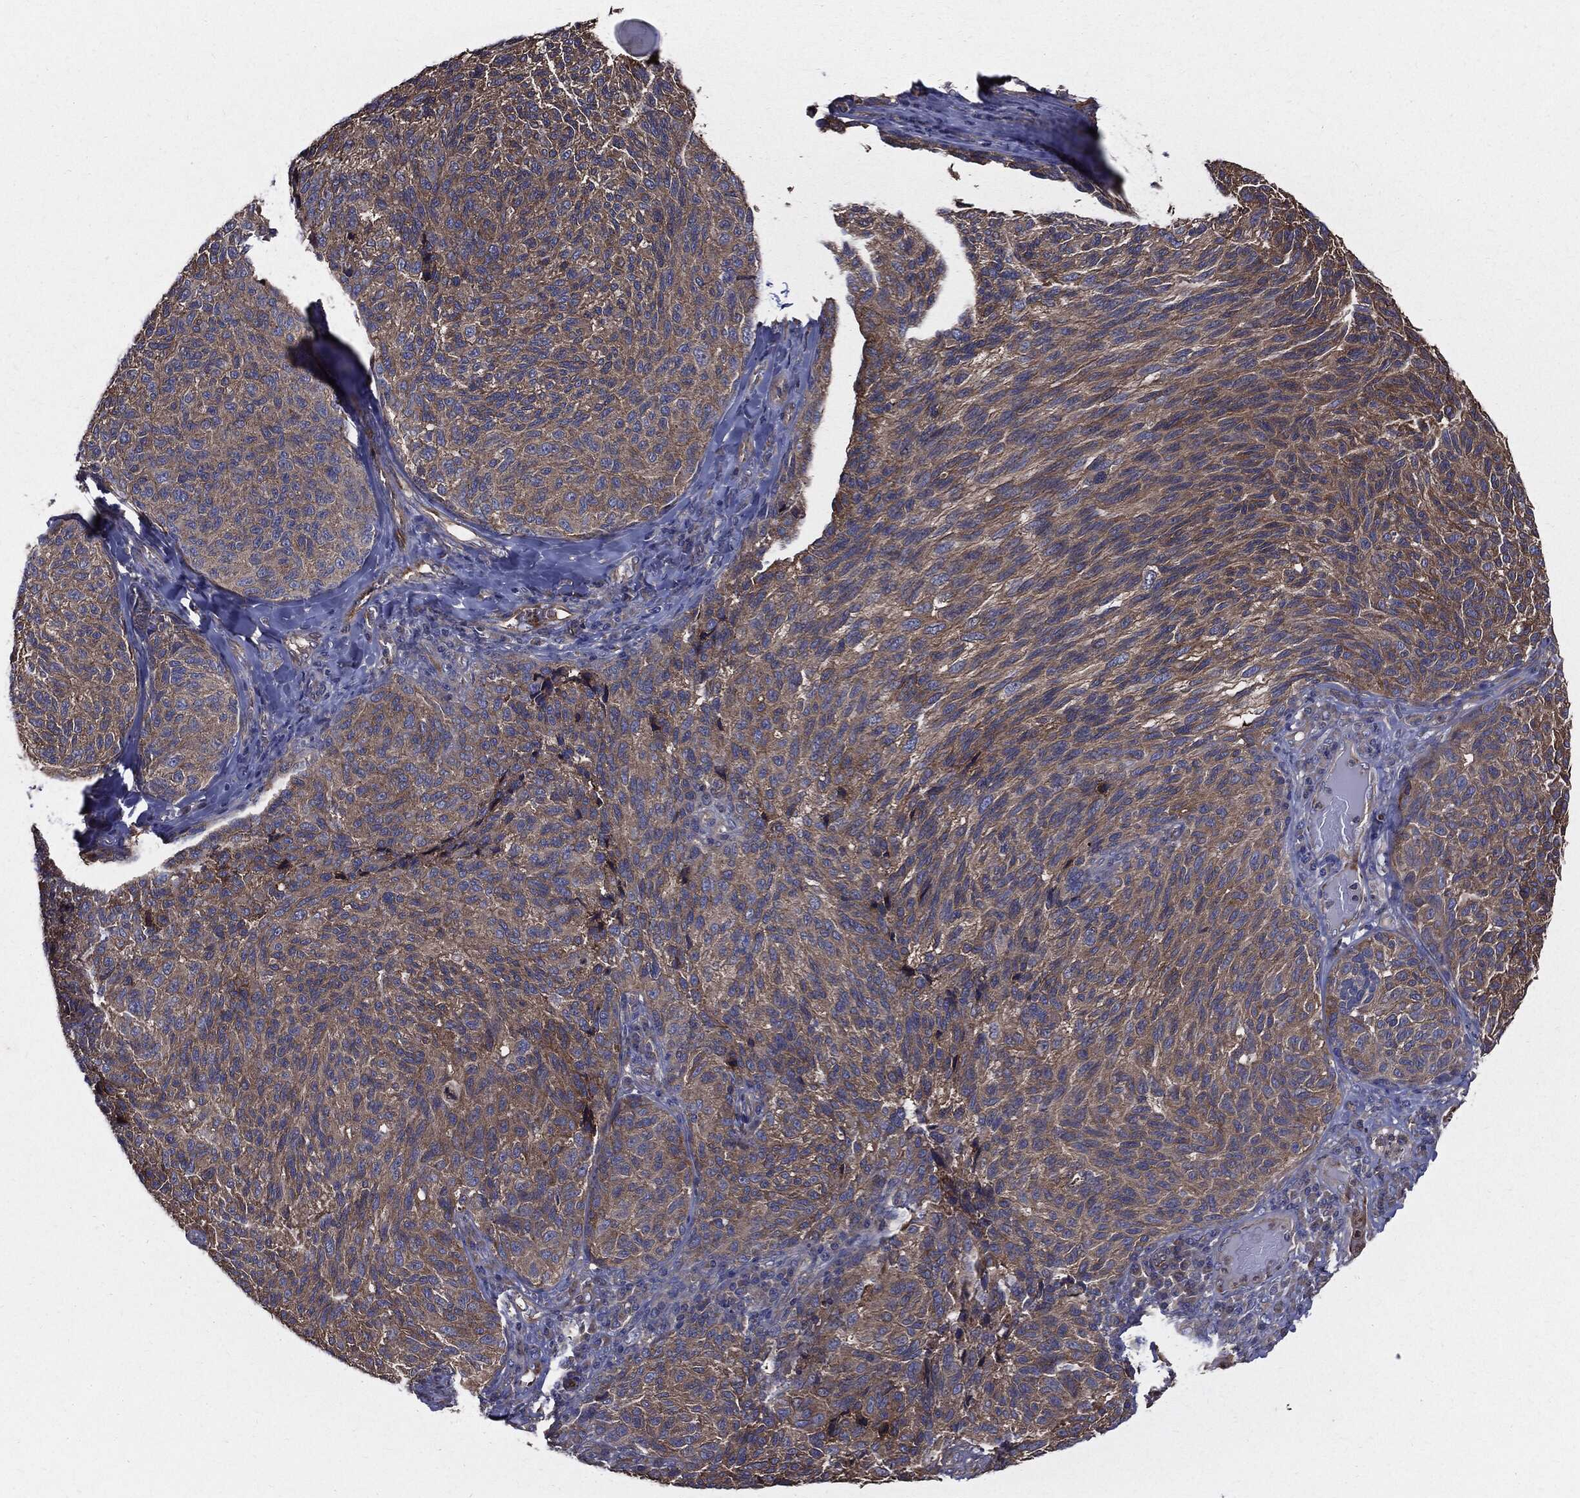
{"staining": {"intensity": "weak", "quantity": "25%-75%", "location": "cytoplasmic/membranous"}, "tissue": "melanoma", "cell_type": "Tumor cells", "image_type": "cancer", "snomed": [{"axis": "morphology", "description": "Malignant melanoma, NOS"}, {"axis": "topography", "description": "Skin"}], "caption": "Weak cytoplasmic/membranous positivity is seen in approximately 25%-75% of tumor cells in malignant melanoma.", "gene": "PDCD6IP", "patient": {"sex": "female", "age": 73}}